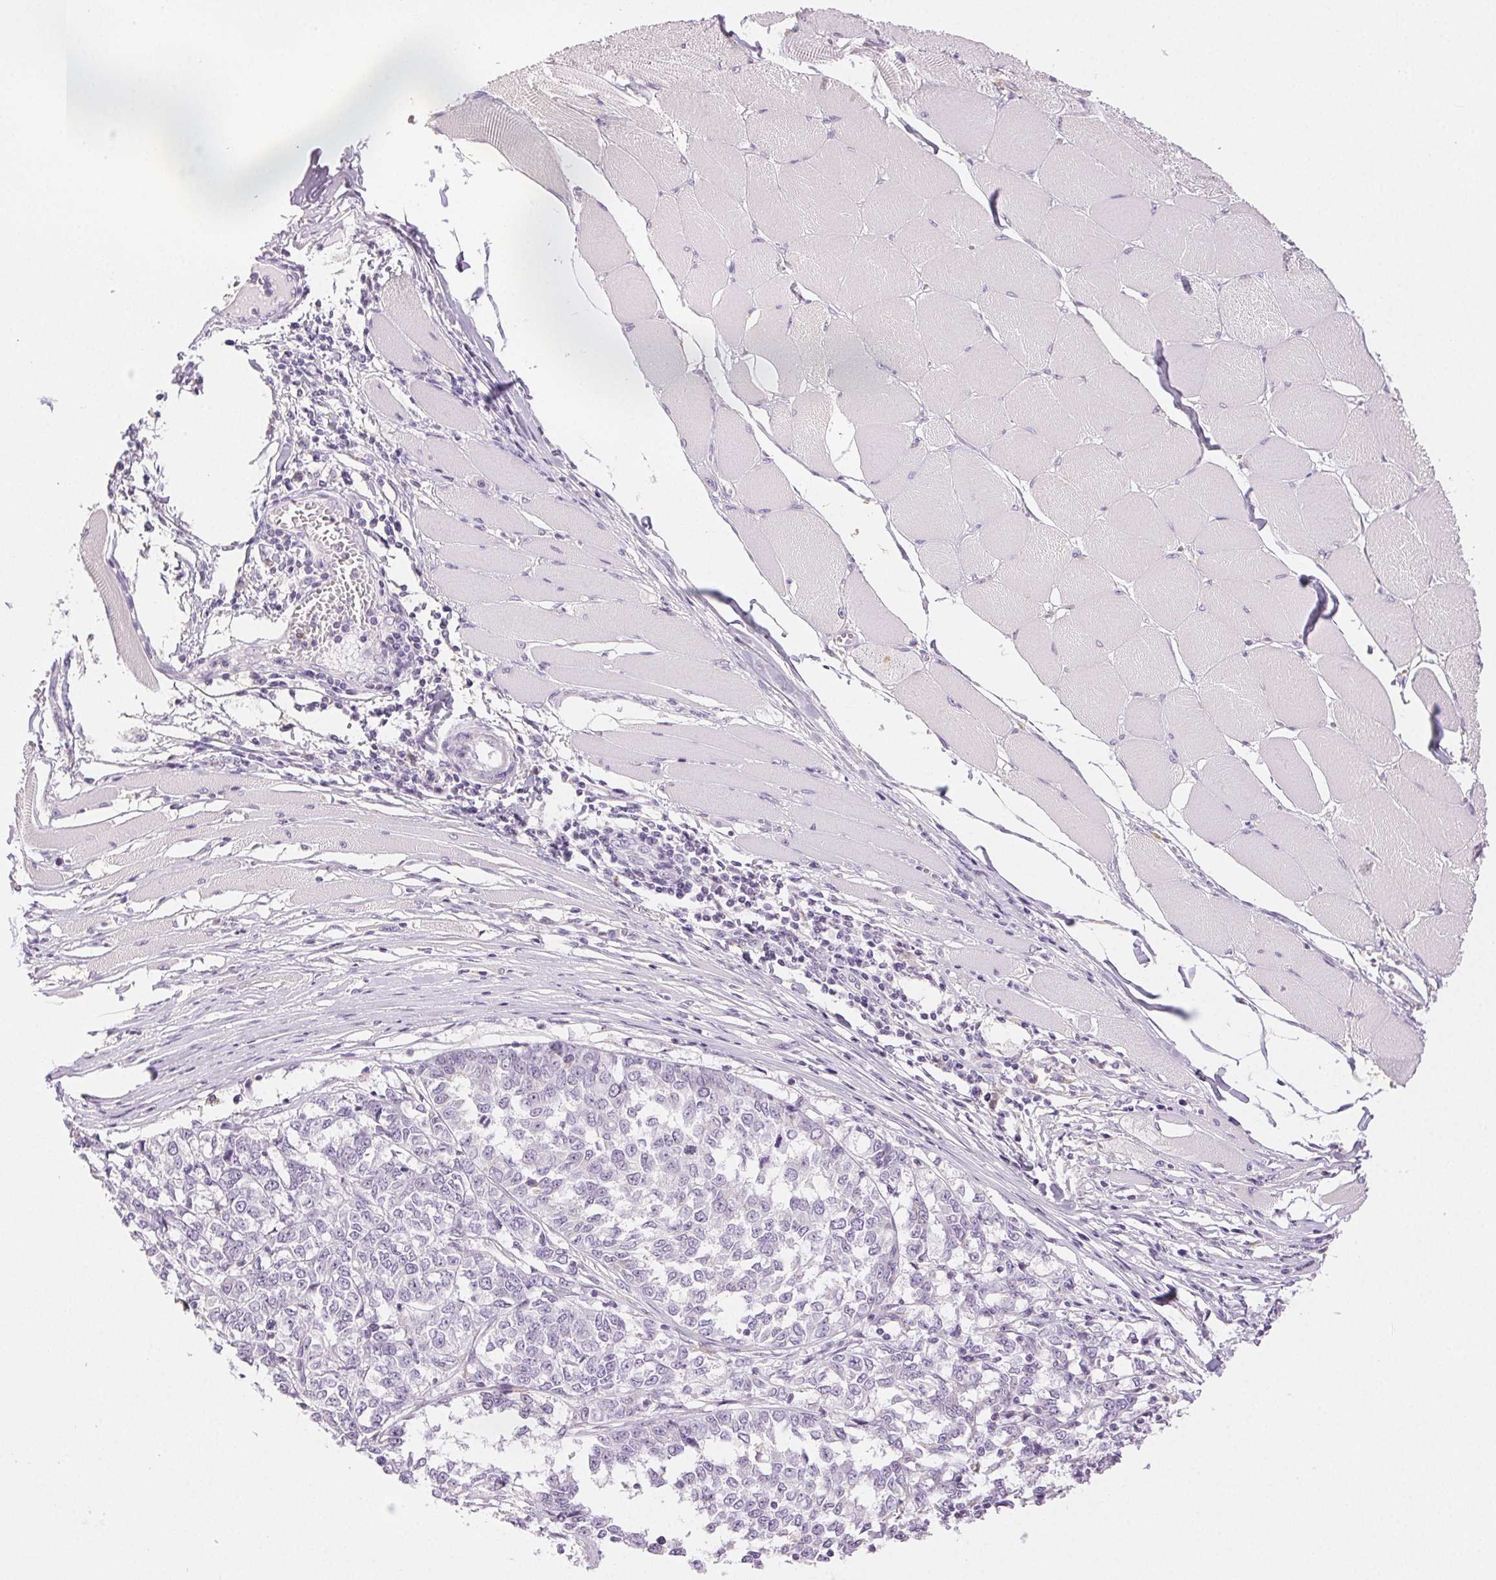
{"staining": {"intensity": "negative", "quantity": "none", "location": "none"}, "tissue": "melanoma", "cell_type": "Tumor cells", "image_type": "cancer", "snomed": [{"axis": "morphology", "description": "Malignant melanoma, NOS"}, {"axis": "topography", "description": "Skin"}], "caption": "A photomicrograph of human melanoma is negative for staining in tumor cells. (DAB IHC visualized using brightfield microscopy, high magnification).", "gene": "SLC5A2", "patient": {"sex": "female", "age": 72}}